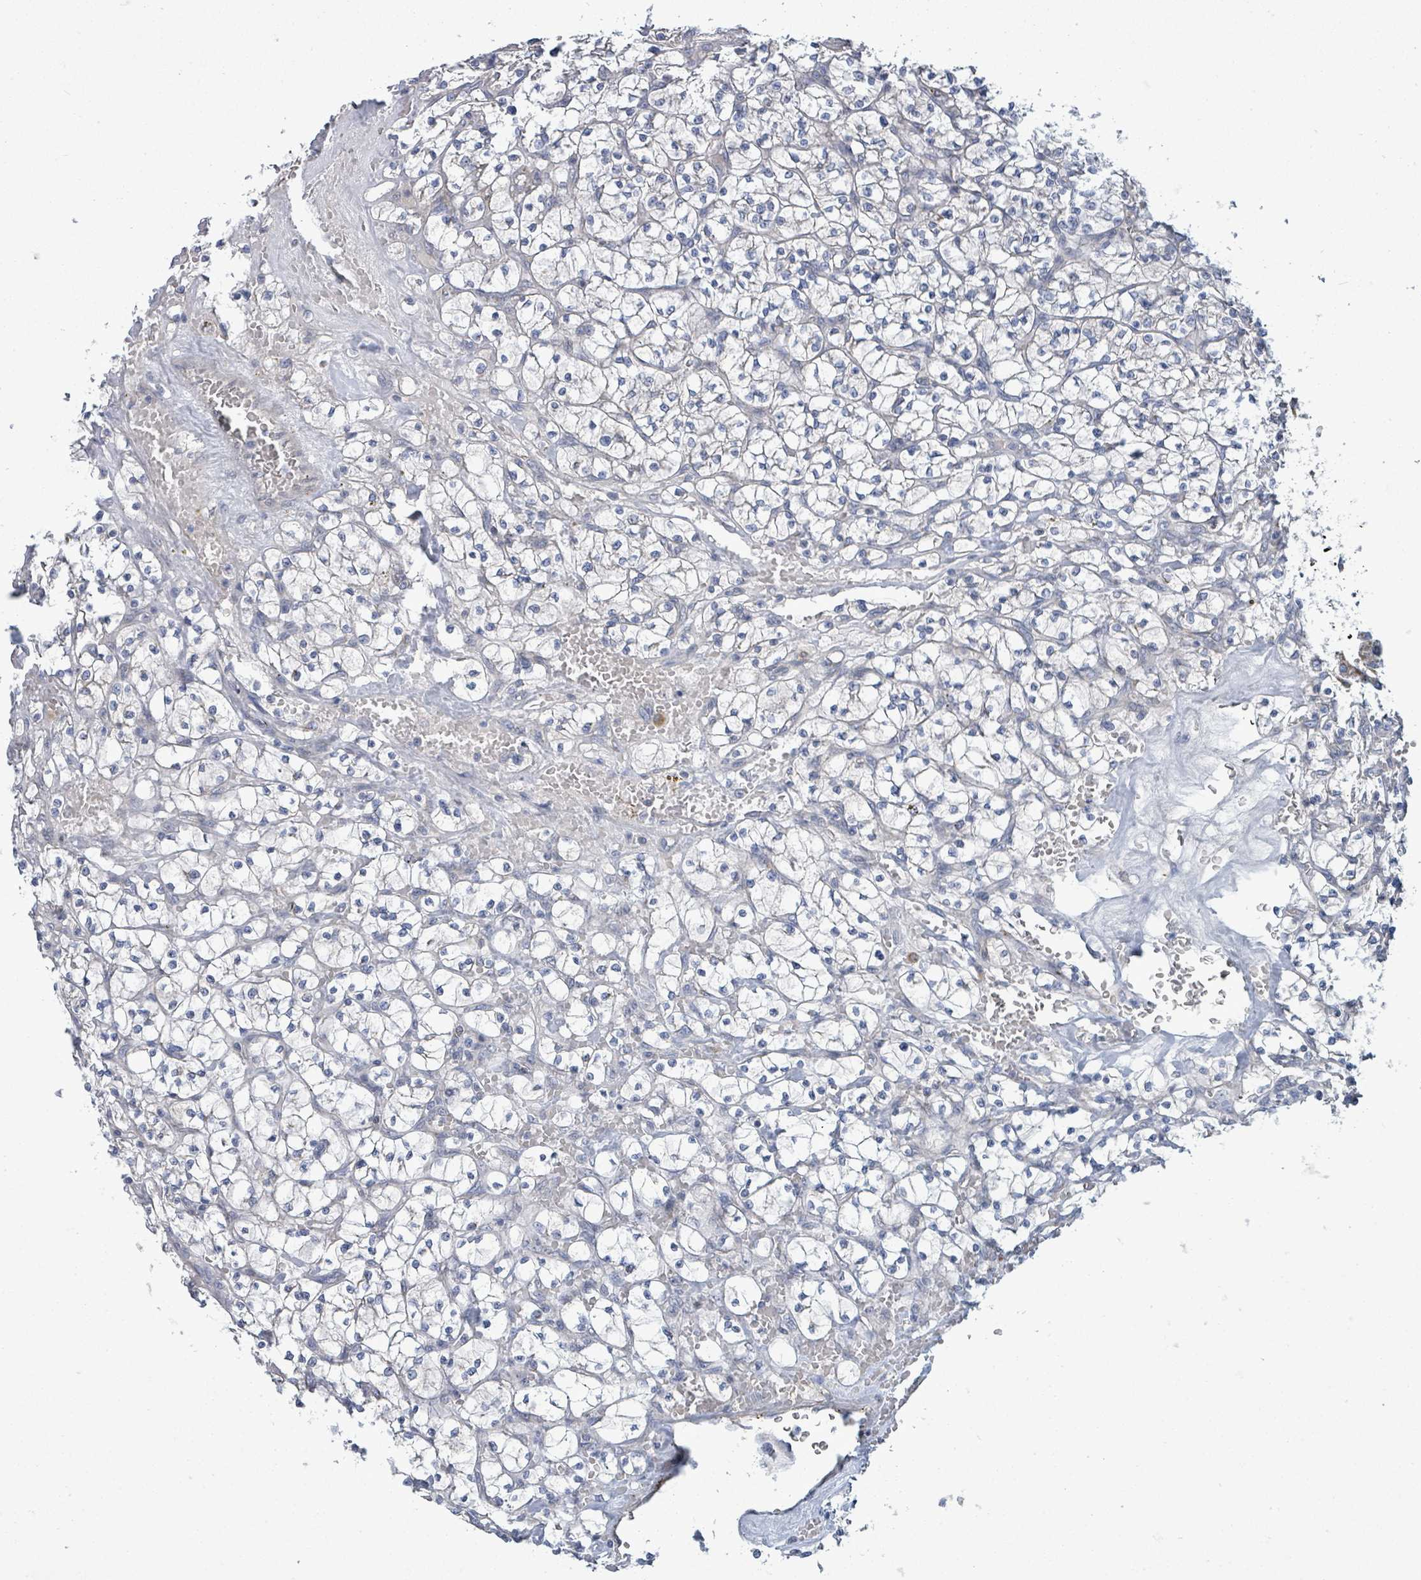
{"staining": {"intensity": "negative", "quantity": "none", "location": "none"}, "tissue": "renal cancer", "cell_type": "Tumor cells", "image_type": "cancer", "snomed": [{"axis": "morphology", "description": "Adenocarcinoma, NOS"}, {"axis": "topography", "description": "Kidney"}], "caption": "A high-resolution histopathology image shows IHC staining of adenocarcinoma (renal), which exhibits no significant positivity in tumor cells.", "gene": "ZFPM1", "patient": {"sex": "female", "age": 64}}